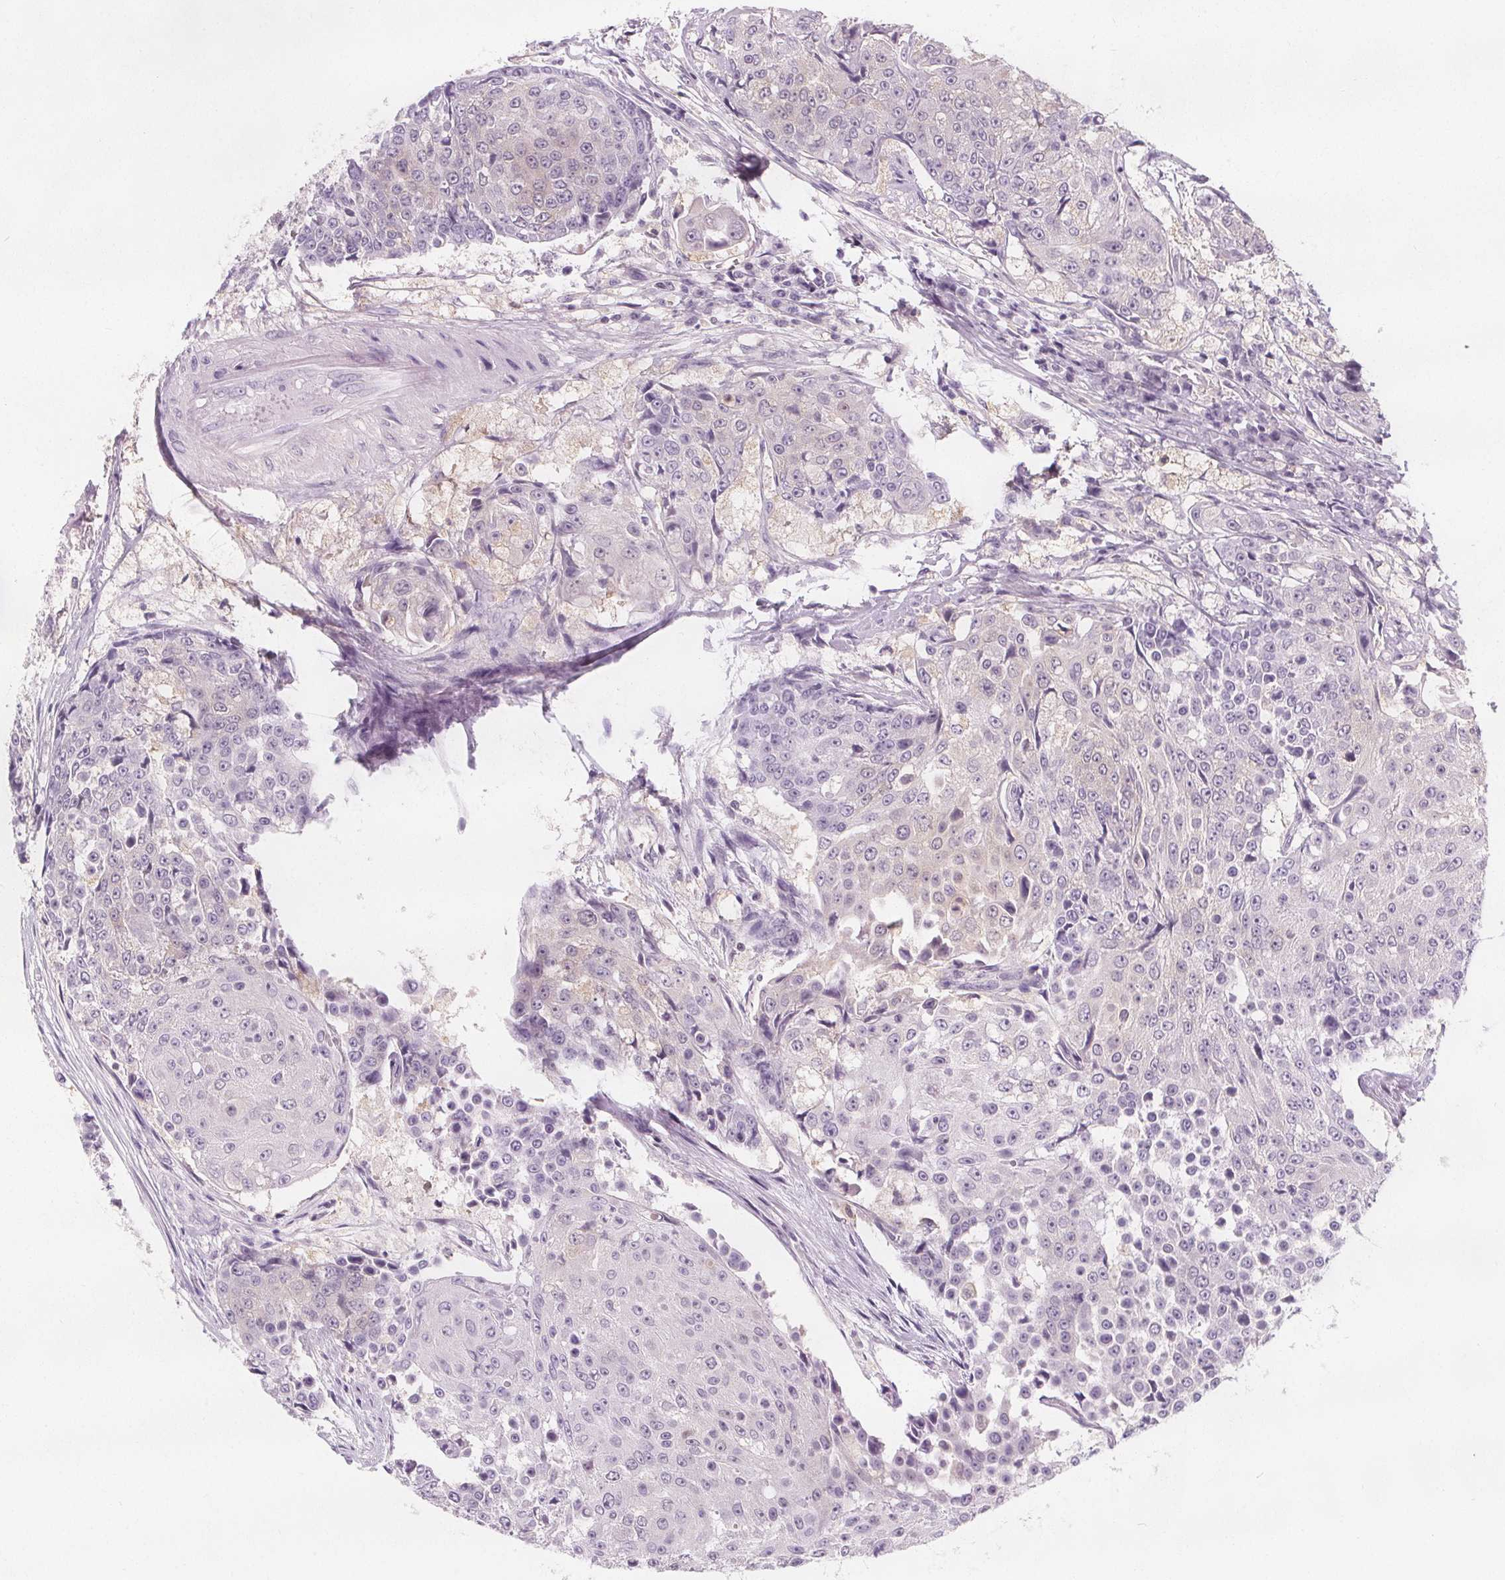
{"staining": {"intensity": "negative", "quantity": "none", "location": "none"}, "tissue": "urothelial cancer", "cell_type": "Tumor cells", "image_type": "cancer", "snomed": [{"axis": "morphology", "description": "Urothelial carcinoma, High grade"}, {"axis": "topography", "description": "Urinary bladder"}], "caption": "Immunohistochemistry histopathology image of urothelial cancer stained for a protein (brown), which displays no positivity in tumor cells.", "gene": "UGP2", "patient": {"sex": "female", "age": 63}}